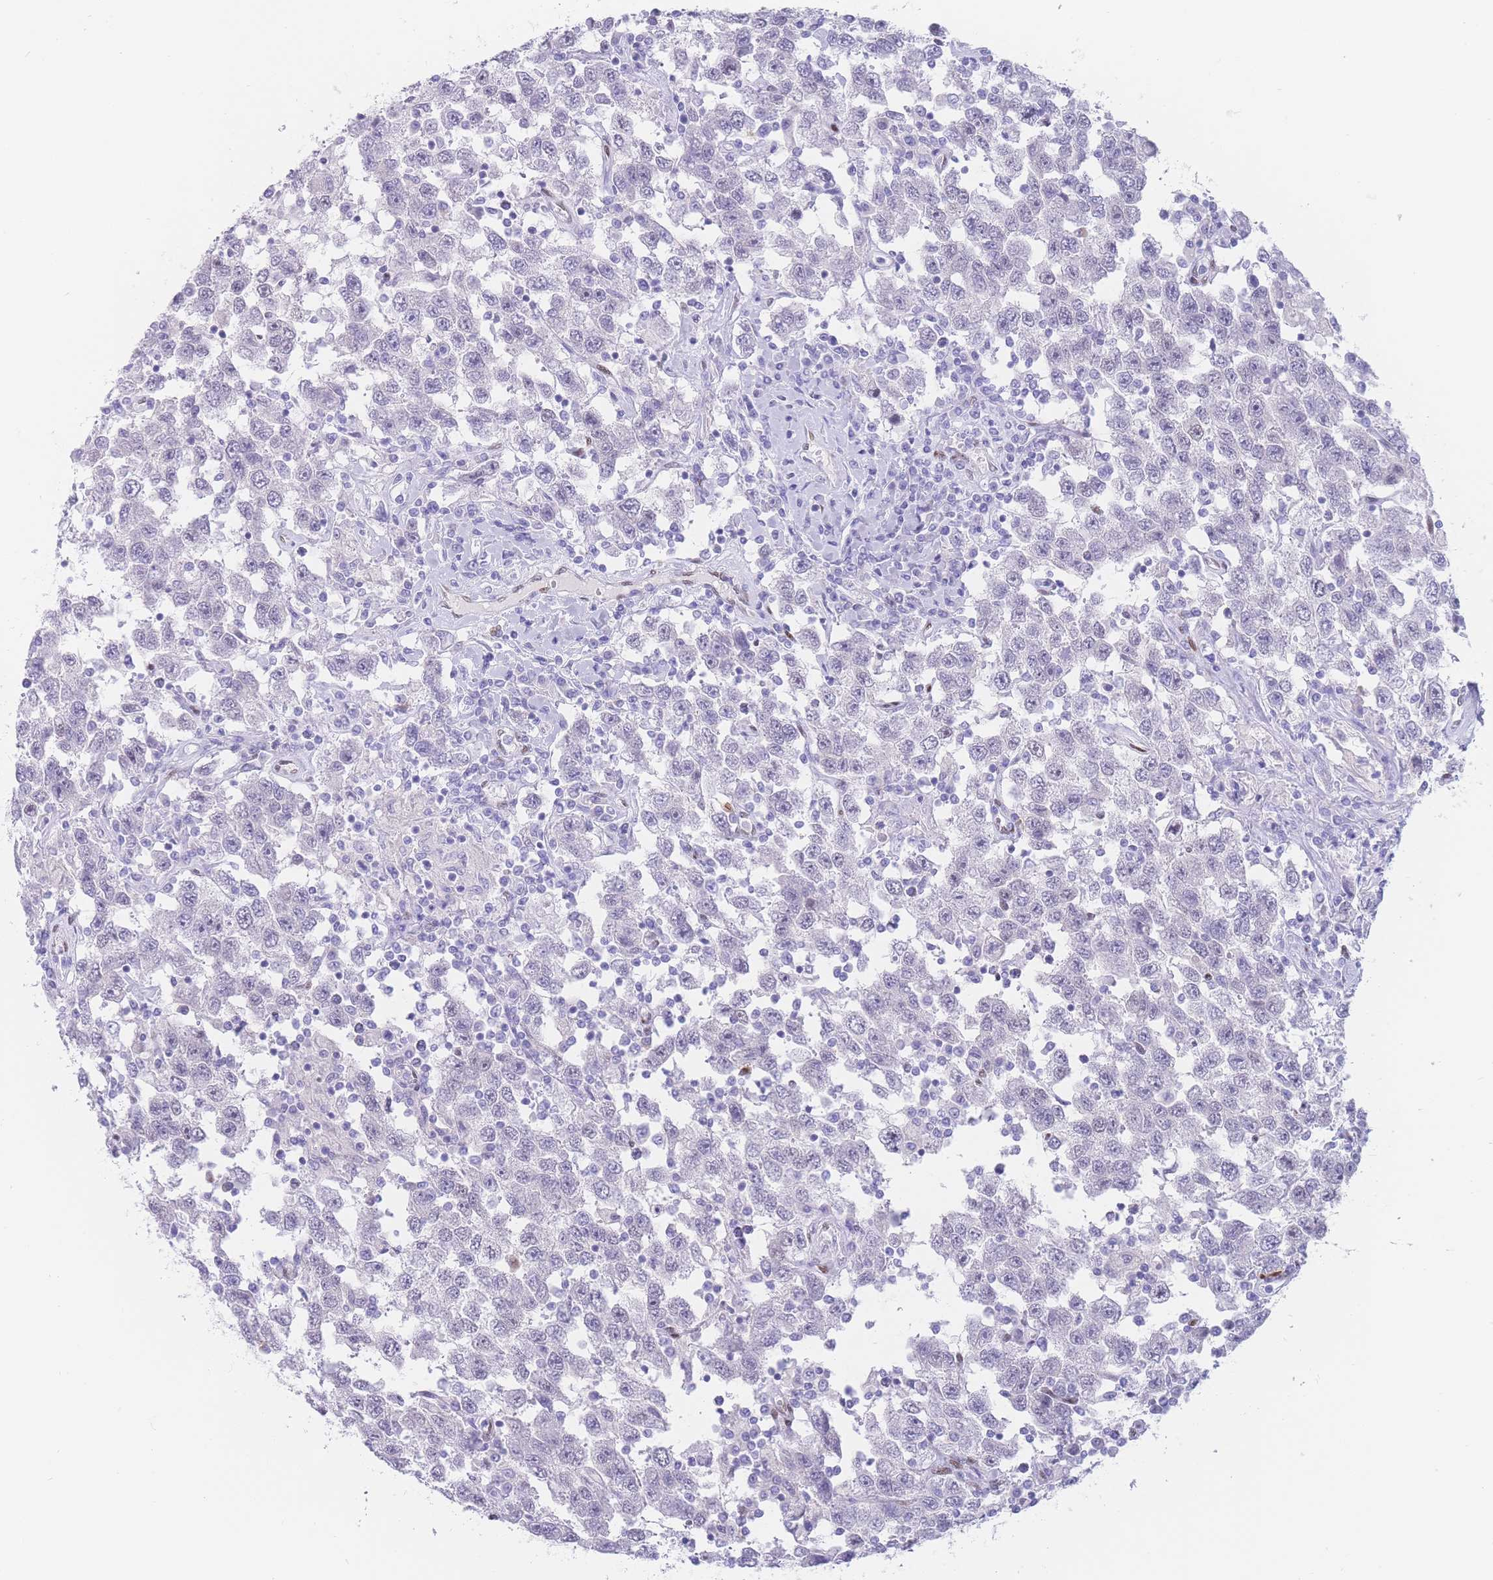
{"staining": {"intensity": "negative", "quantity": "none", "location": "none"}, "tissue": "testis cancer", "cell_type": "Tumor cells", "image_type": "cancer", "snomed": [{"axis": "morphology", "description": "Seminoma, NOS"}, {"axis": "topography", "description": "Testis"}], "caption": "Immunohistochemistry histopathology image of testis cancer stained for a protein (brown), which shows no expression in tumor cells. (DAB immunohistochemistry, high magnification).", "gene": "PSMB5", "patient": {"sex": "male", "age": 41}}